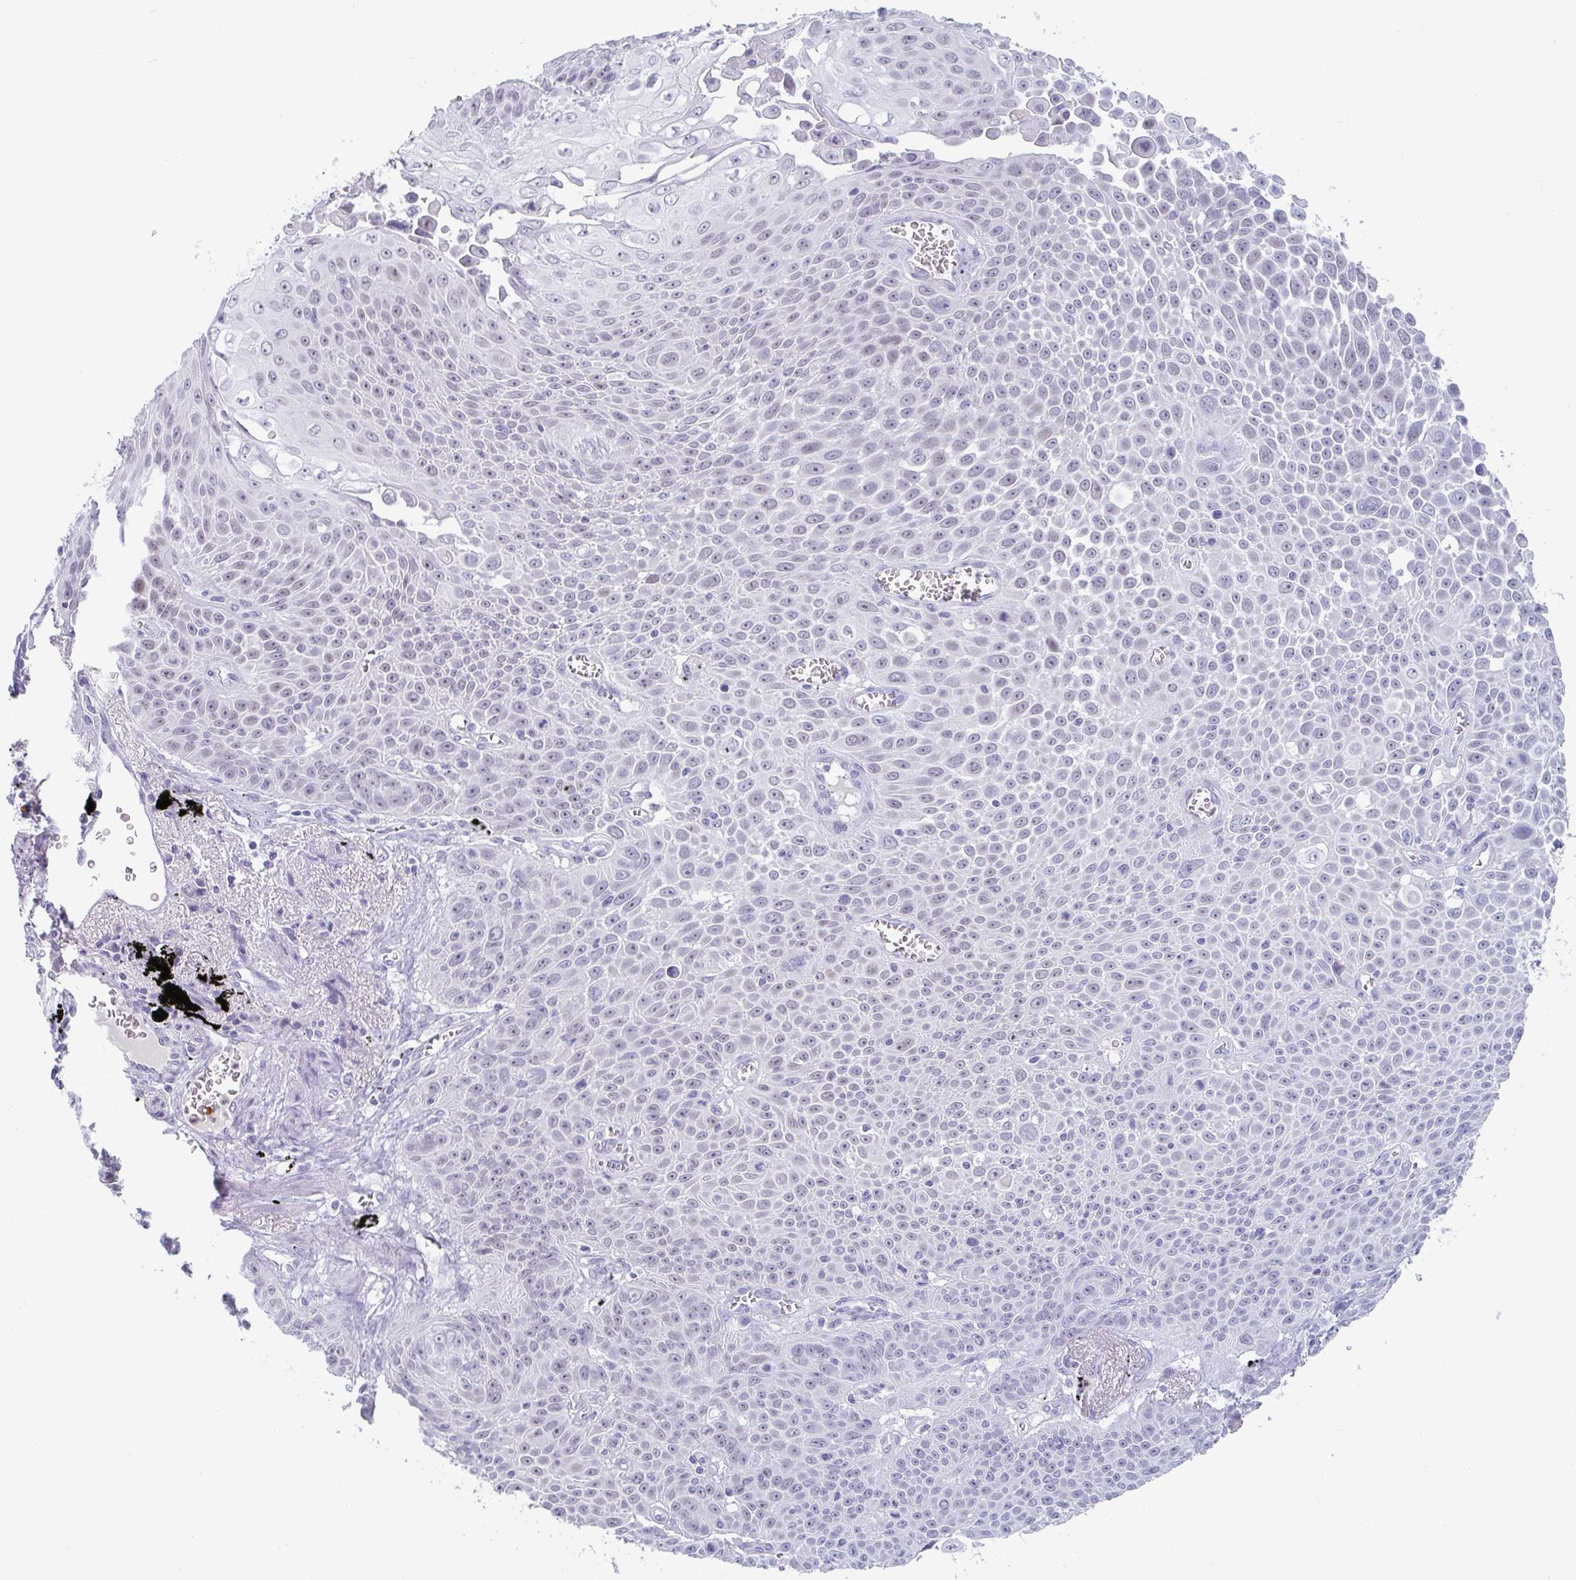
{"staining": {"intensity": "weak", "quantity": "<25%", "location": "nuclear"}, "tissue": "lung cancer", "cell_type": "Tumor cells", "image_type": "cancer", "snomed": [{"axis": "morphology", "description": "Squamous cell carcinoma, NOS"}, {"axis": "morphology", "description": "Squamous cell carcinoma, metastatic, NOS"}, {"axis": "topography", "description": "Lymph node"}, {"axis": "topography", "description": "Lung"}], "caption": "Immunohistochemical staining of human squamous cell carcinoma (lung) shows no significant expression in tumor cells.", "gene": "RUBCN", "patient": {"sex": "female", "age": 62}}